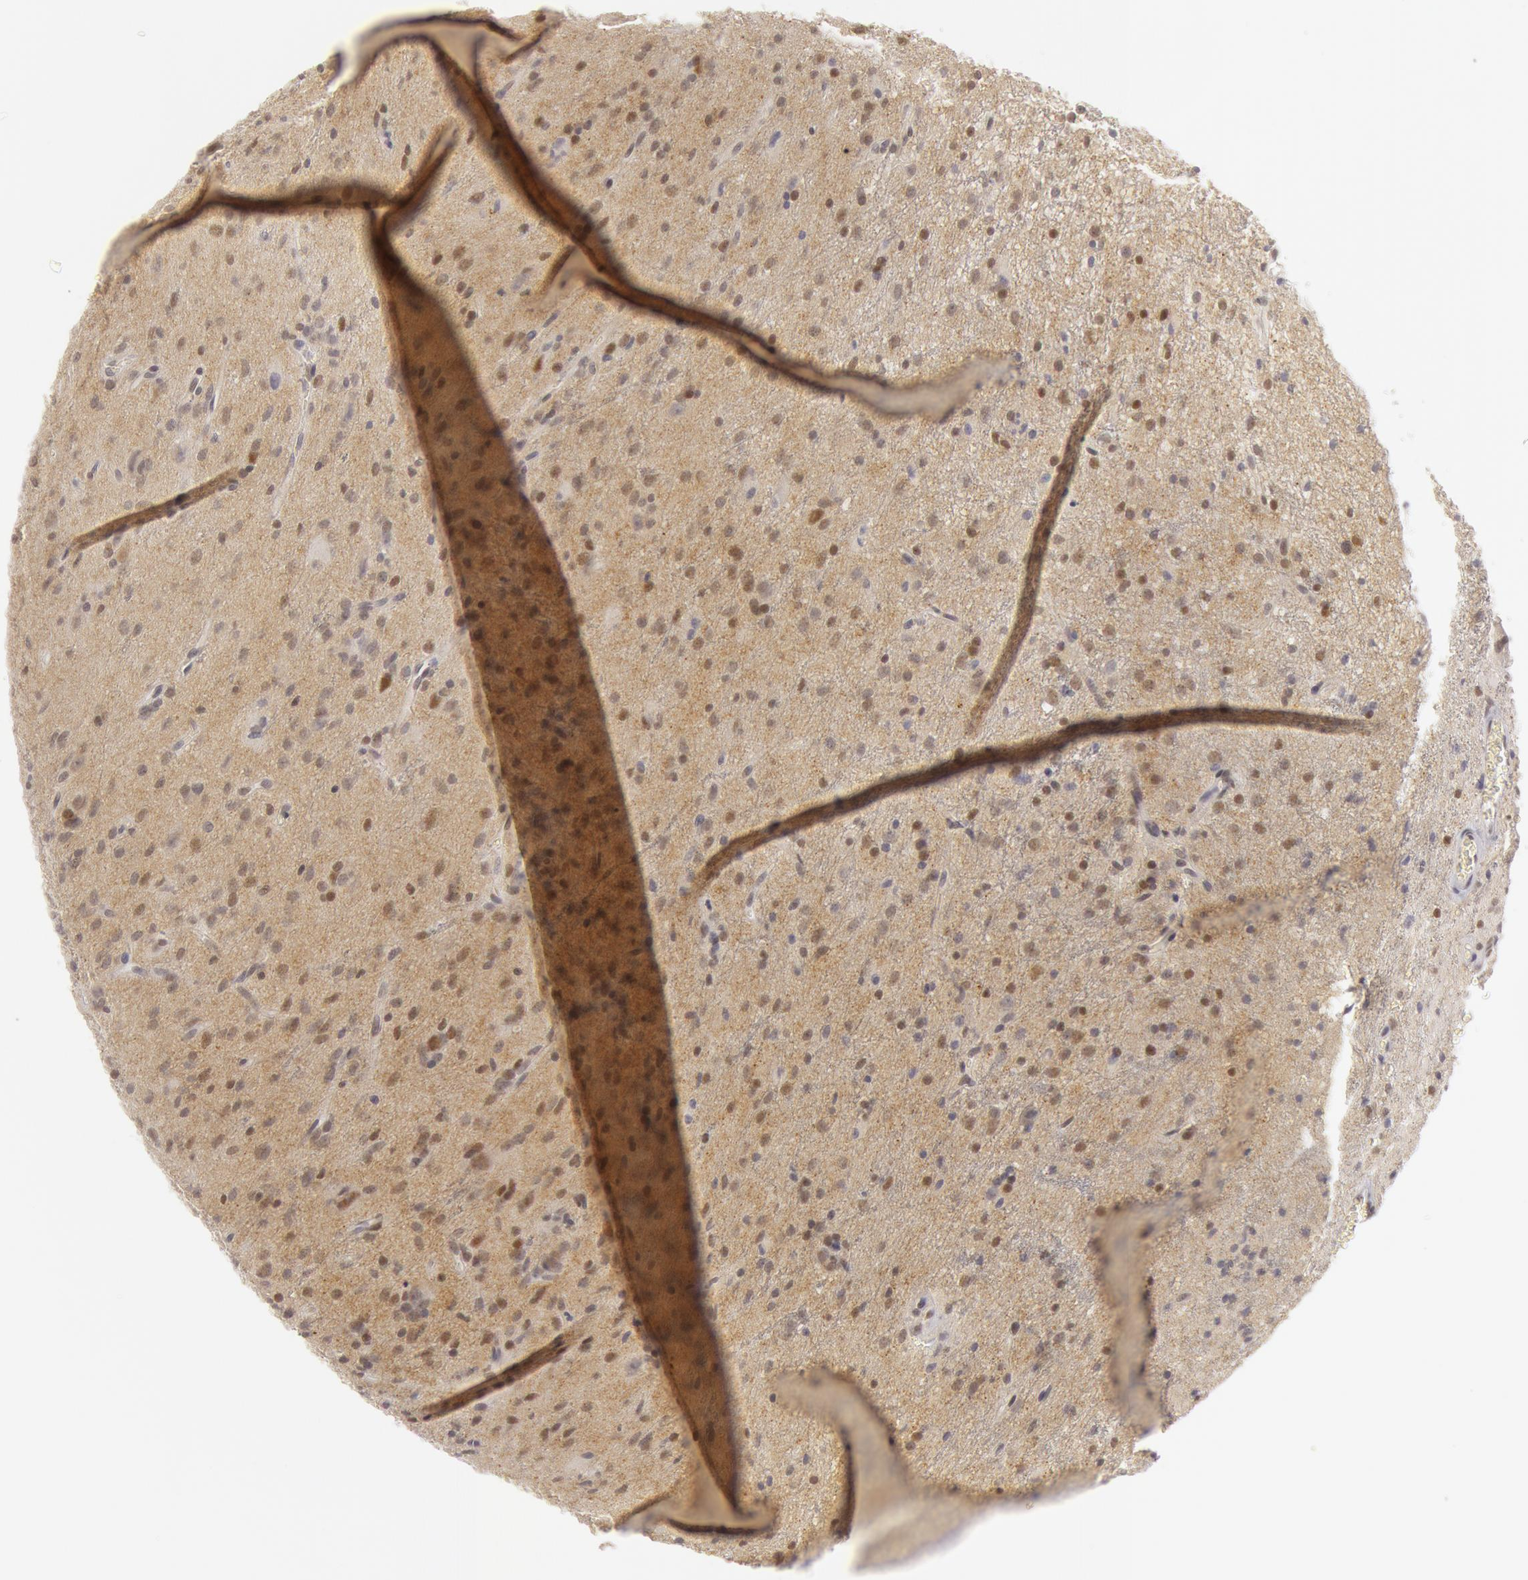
{"staining": {"intensity": "negative", "quantity": "none", "location": "none"}, "tissue": "glioma", "cell_type": "Tumor cells", "image_type": "cancer", "snomed": [{"axis": "morphology", "description": "Glioma, malignant, Low grade"}, {"axis": "topography", "description": "Brain"}], "caption": "DAB immunohistochemical staining of glioma exhibits no significant positivity in tumor cells.", "gene": "OASL", "patient": {"sex": "female", "age": 15}}